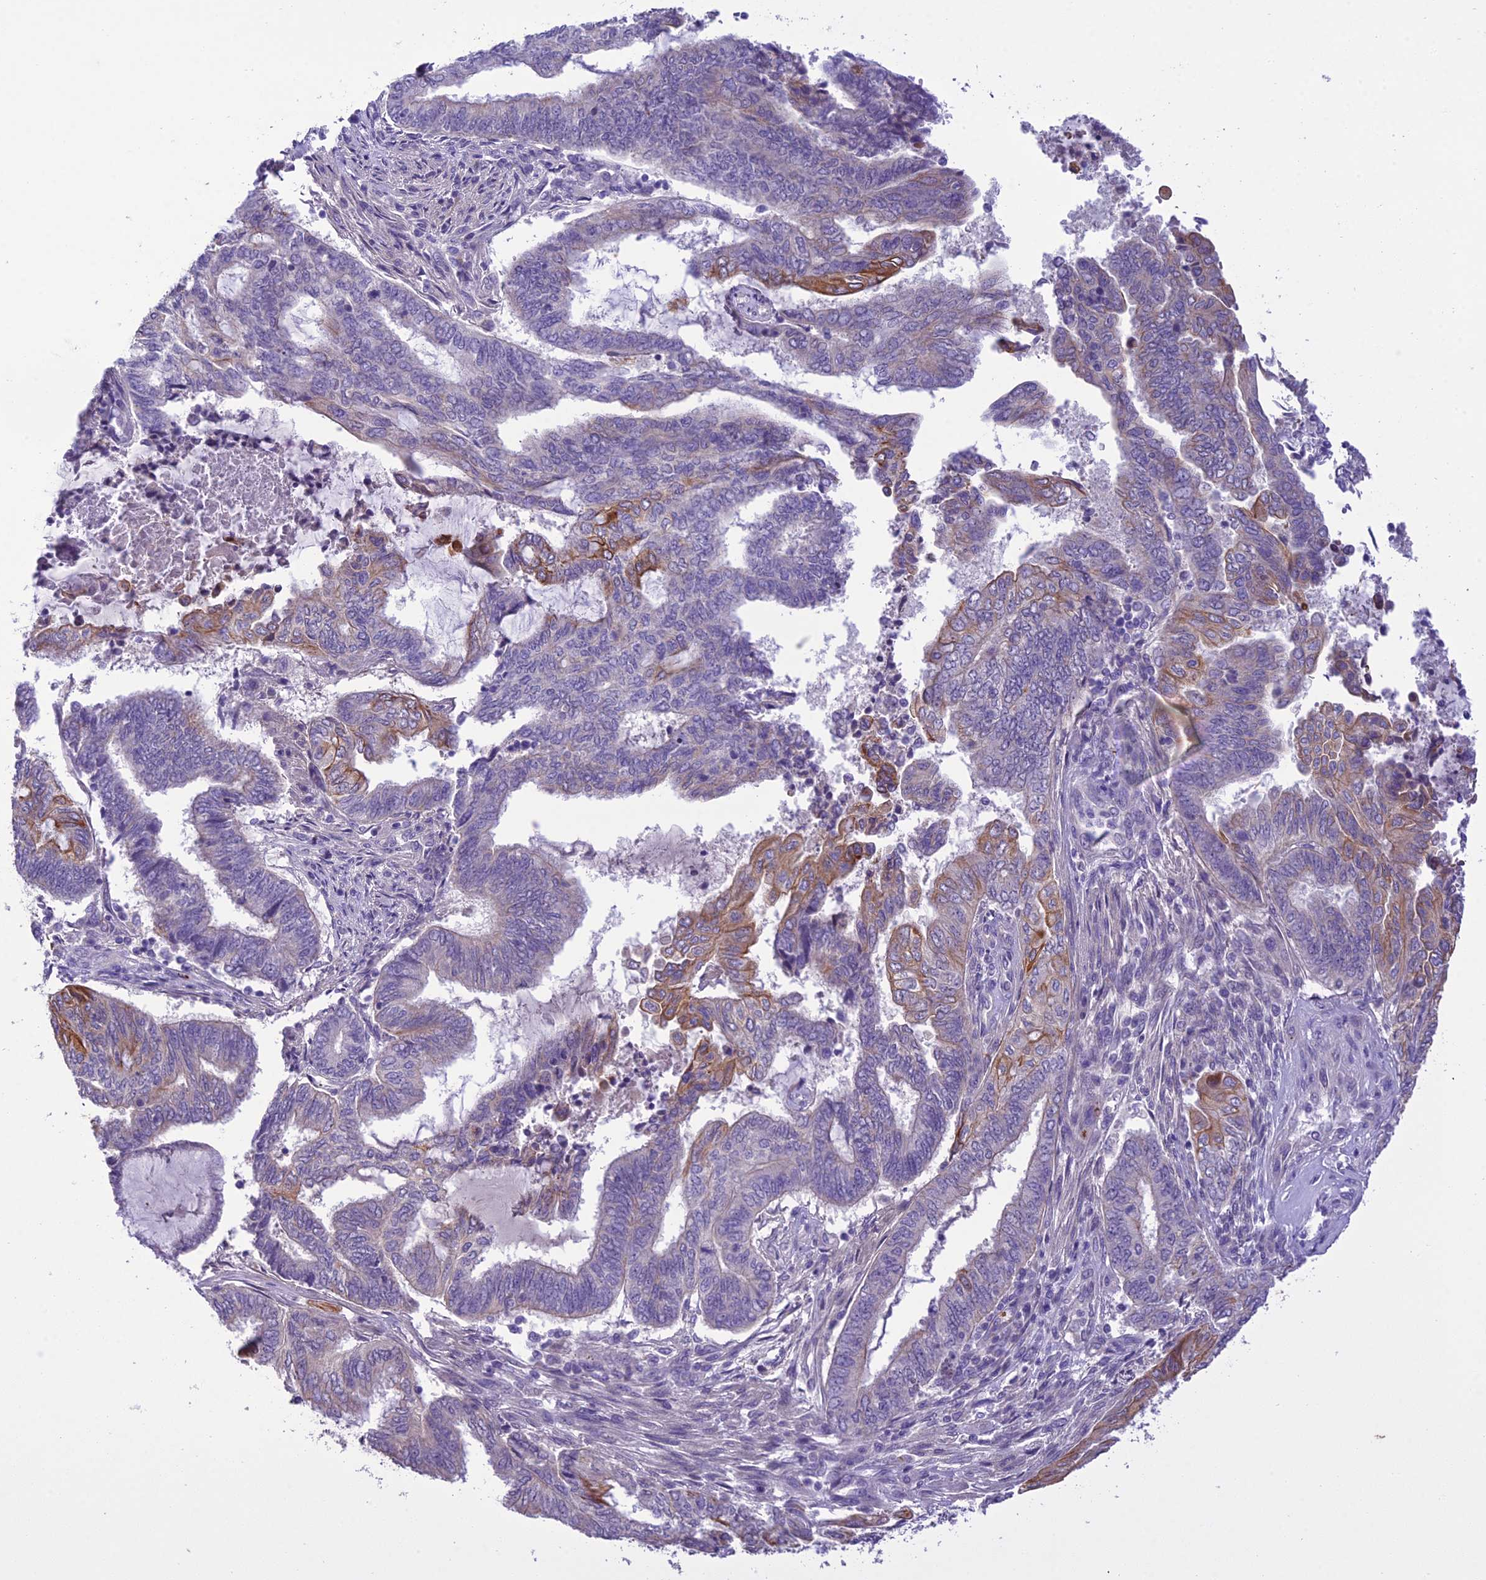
{"staining": {"intensity": "moderate", "quantity": "<25%", "location": "cytoplasmic/membranous"}, "tissue": "endometrial cancer", "cell_type": "Tumor cells", "image_type": "cancer", "snomed": [{"axis": "morphology", "description": "Adenocarcinoma, NOS"}, {"axis": "topography", "description": "Uterus"}, {"axis": "topography", "description": "Endometrium"}], "caption": "Protein expression analysis of human adenocarcinoma (endometrial) reveals moderate cytoplasmic/membranous staining in about <25% of tumor cells.", "gene": "SCRT1", "patient": {"sex": "female", "age": 70}}